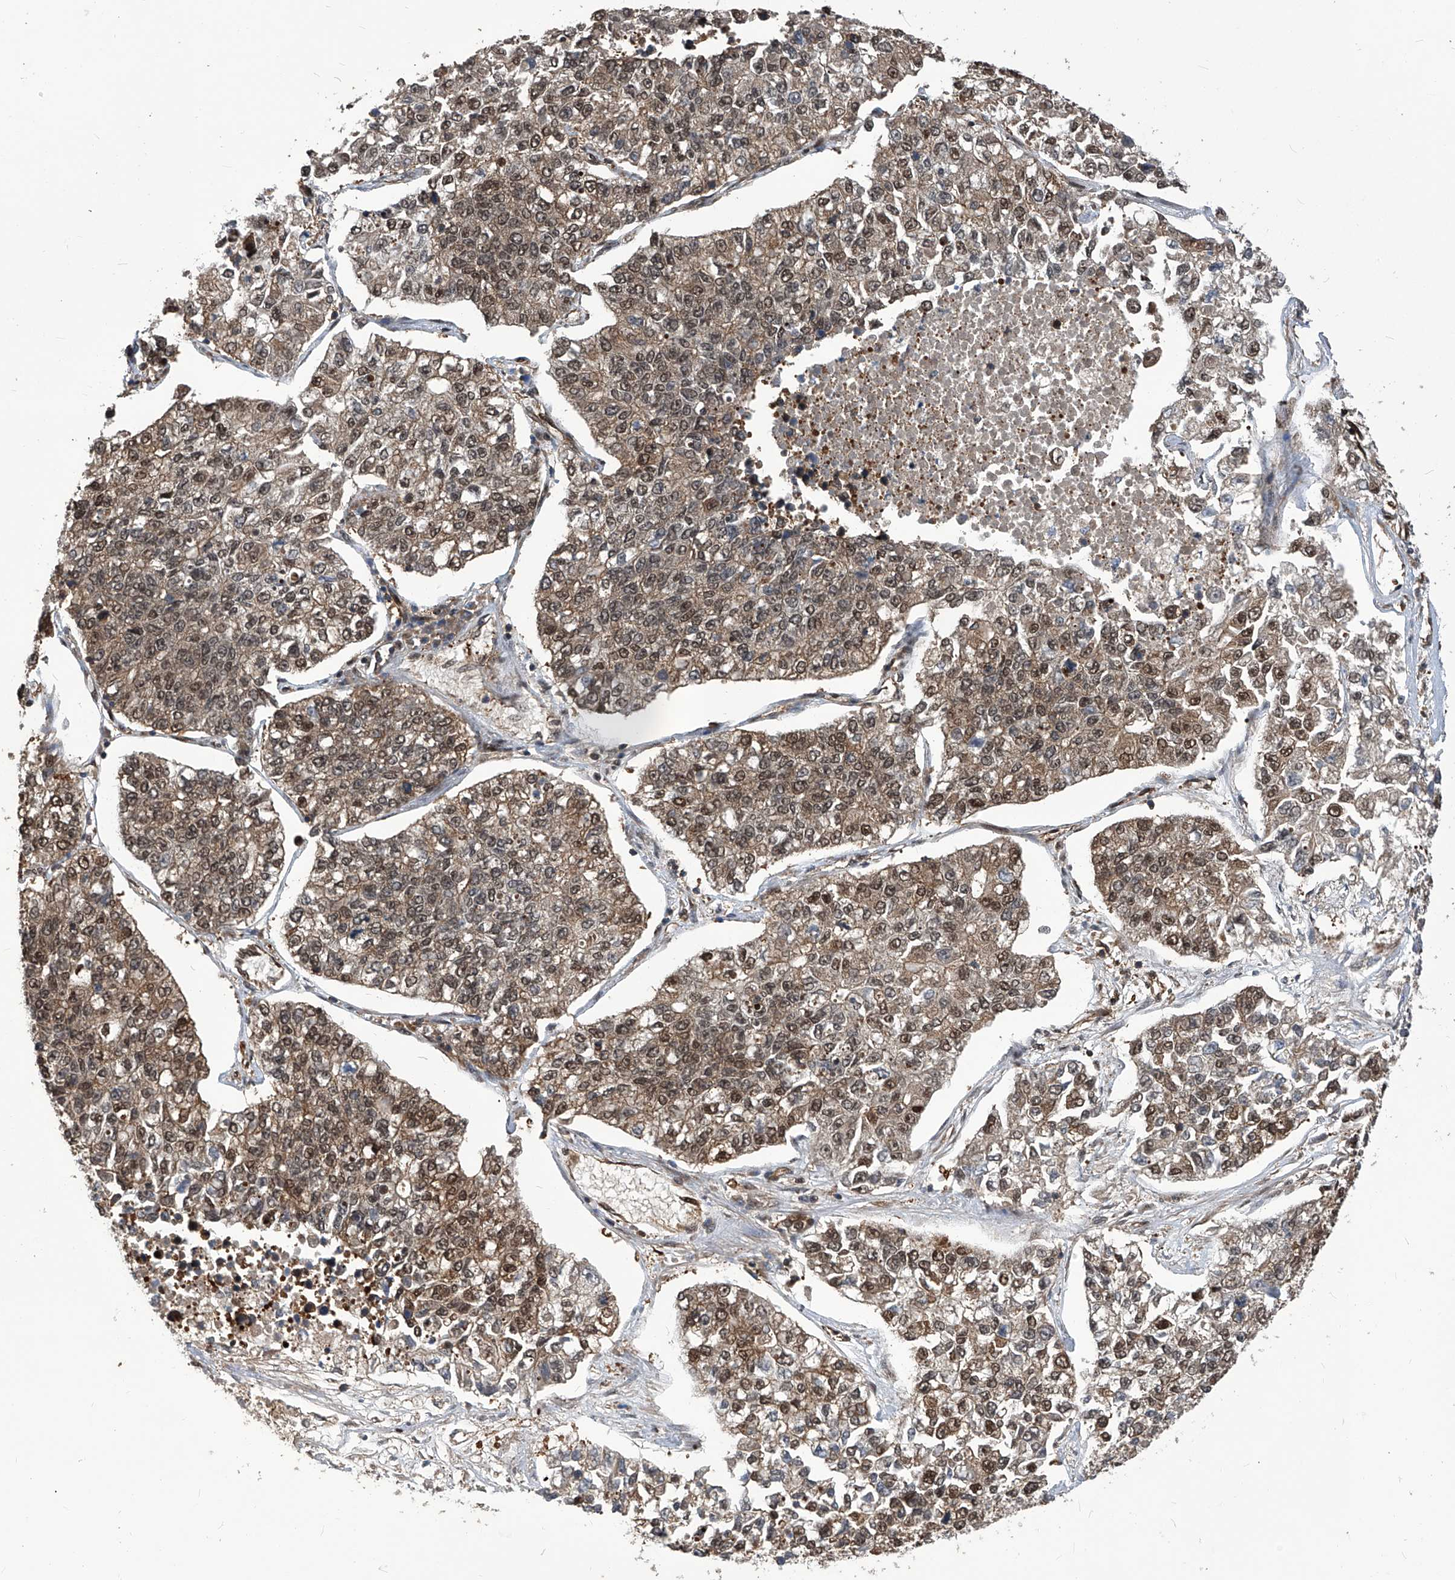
{"staining": {"intensity": "moderate", "quantity": ">75%", "location": "cytoplasmic/membranous,nuclear"}, "tissue": "lung cancer", "cell_type": "Tumor cells", "image_type": "cancer", "snomed": [{"axis": "morphology", "description": "Adenocarcinoma, NOS"}, {"axis": "topography", "description": "Lung"}], "caption": "High-magnification brightfield microscopy of lung cancer stained with DAB (3,3'-diaminobenzidine) (brown) and counterstained with hematoxylin (blue). tumor cells exhibit moderate cytoplasmic/membranous and nuclear expression is identified in approximately>75% of cells.", "gene": "PSMB1", "patient": {"sex": "male", "age": 49}}